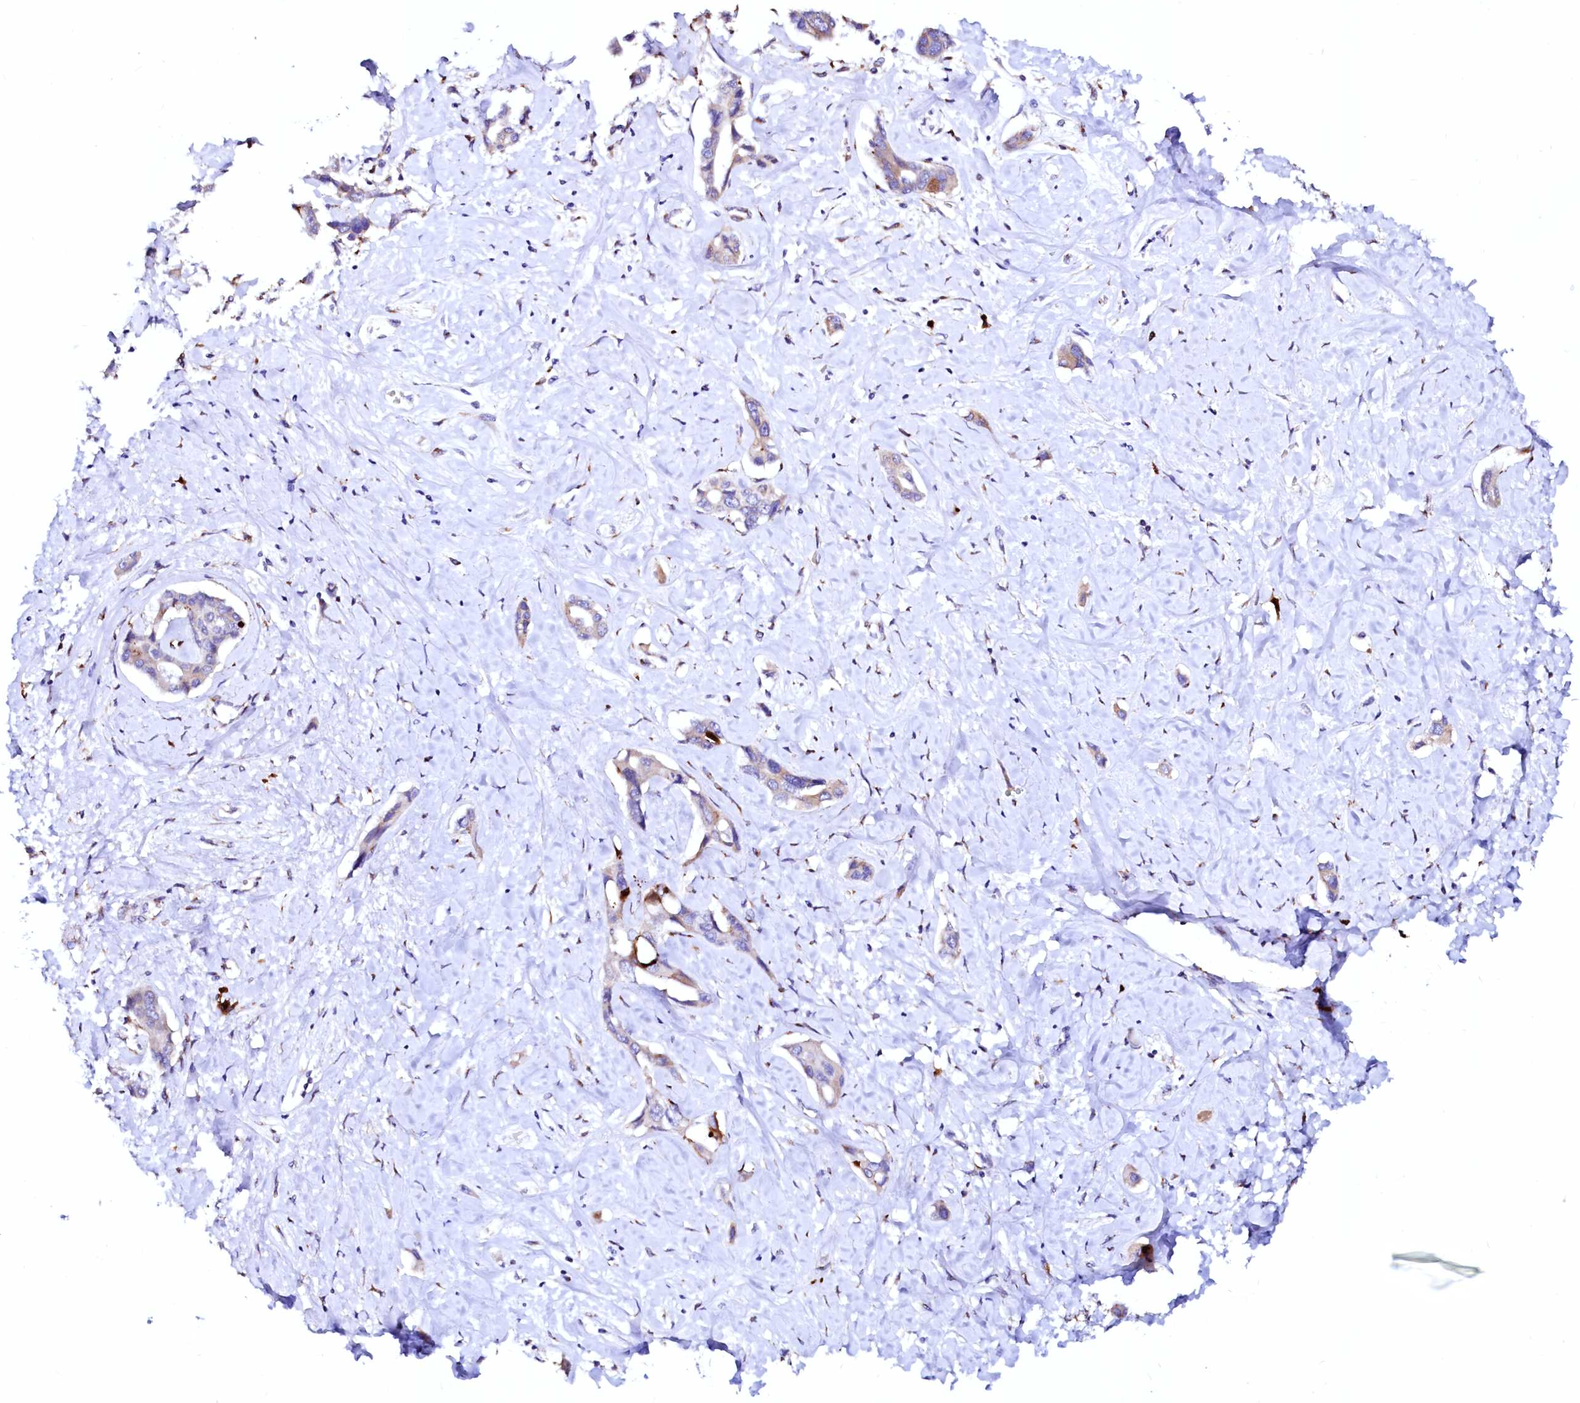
{"staining": {"intensity": "moderate", "quantity": "<25%", "location": "cytoplasmic/membranous"}, "tissue": "liver cancer", "cell_type": "Tumor cells", "image_type": "cancer", "snomed": [{"axis": "morphology", "description": "Cholangiocarcinoma"}, {"axis": "topography", "description": "Liver"}], "caption": "Moderate cytoplasmic/membranous staining is appreciated in approximately <25% of tumor cells in cholangiocarcinoma (liver).", "gene": "LMAN1", "patient": {"sex": "male", "age": 59}}